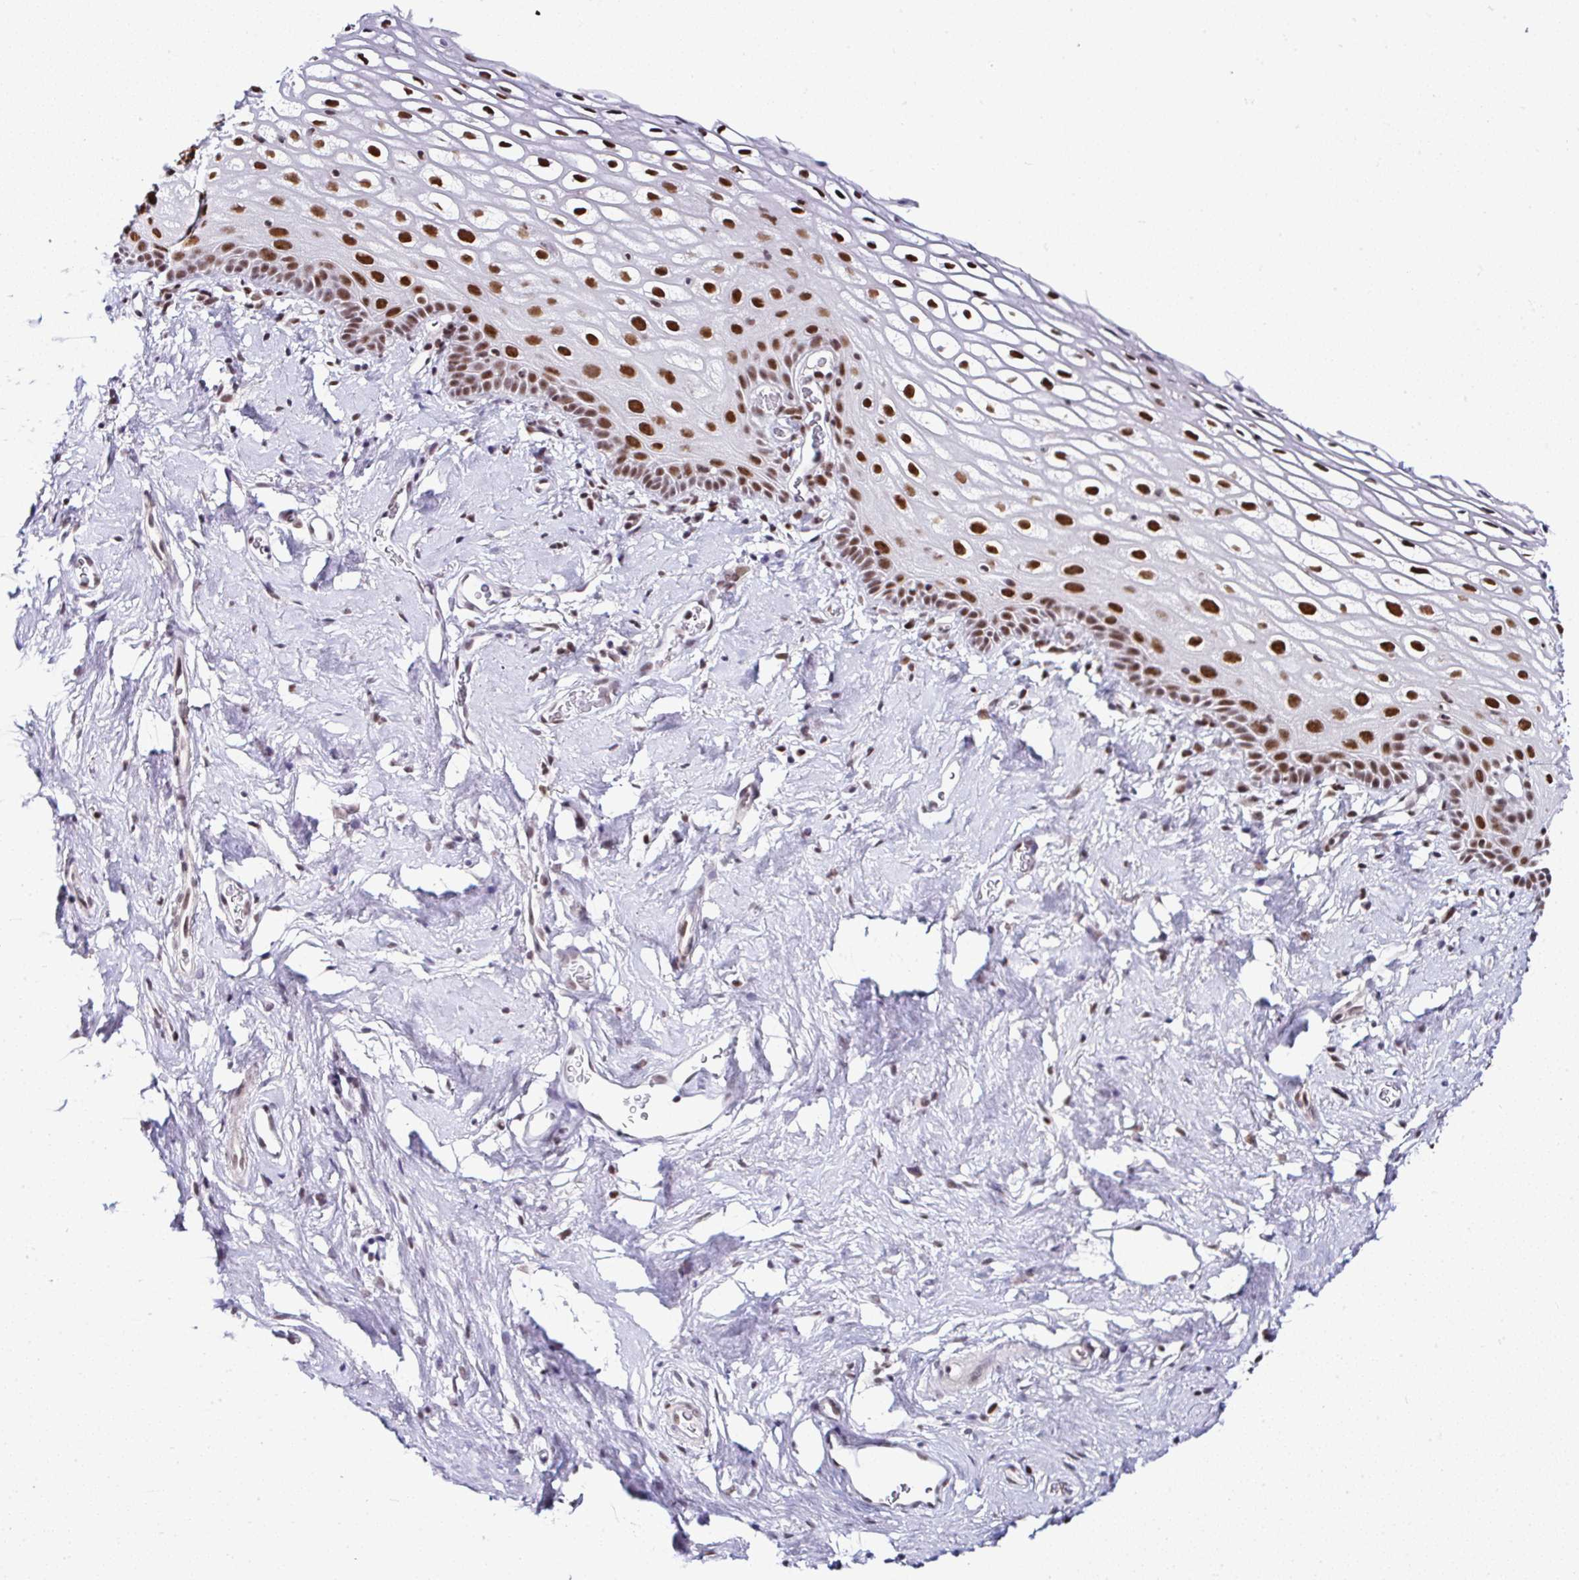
{"staining": {"intensity": "strong", "quantity": ">75%", "location": "nuclear"}, "tissue": "vagina", "cell_type": "Squamous epithelial cells", "image_type": "normal", "snomed": [{"axis": "morphology", "description": "Normal tissue, NOS"}, {"axis": "morphology", "description": "Adenocarcinoma, NOS"}, {"axis": "topography", "description": "Rectum"}, {"axis": "topography", "description": "Vagina"}, {"axis": "topography", "description": "Peripheral nerve tissue"}], "caption": "Immunohistochemistry (DAB) staining of benign vagina demonstrates strong nuclear protein positivity in about >75% of squamous epithelial cells.", "gene": "DR1", "patient": {"sex": "female", "age": 71}}